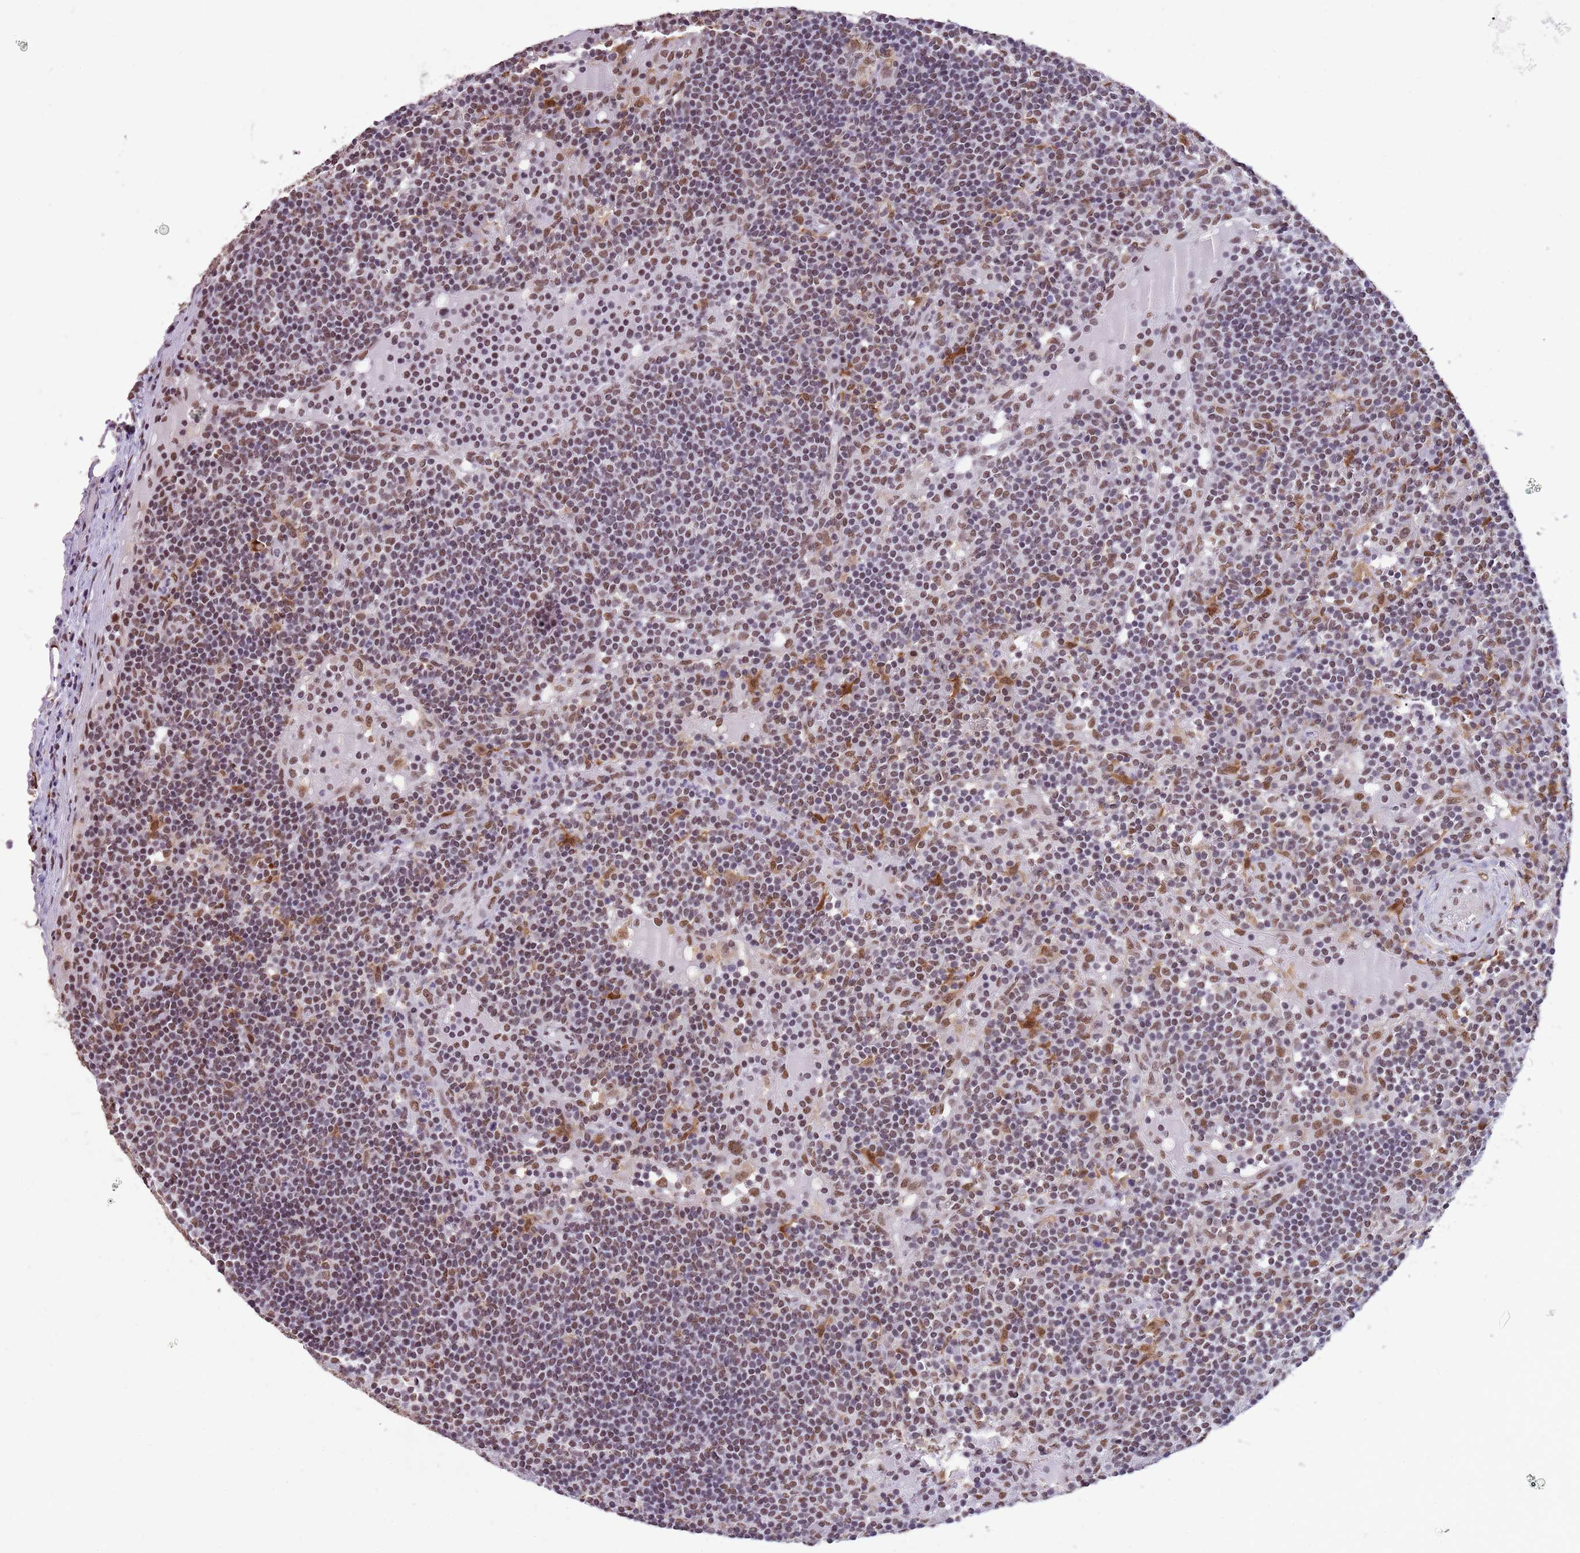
{"staining": {"intensity": "moderate", "quantity": "25%-75%", "location": "nuclear"}, "tissue": "lymph node", "cell_type": "Germinal center cells", "image_type": "normal", "snomed": [{"axis": "morphology", "description": "Normal tissue, NOS"}, {"axis": "topography", "description": "Lymph node"}], "caption": "The photomicrograph demonstrates staining of unremarkable lymph node, revealing moderate nuclear protein expression (brown color) within germinal center cells. (IHC, brightfield microscopy, high magnification).", "gene": "TRIM32", "patient": {"sex": "male", "age": 53}}